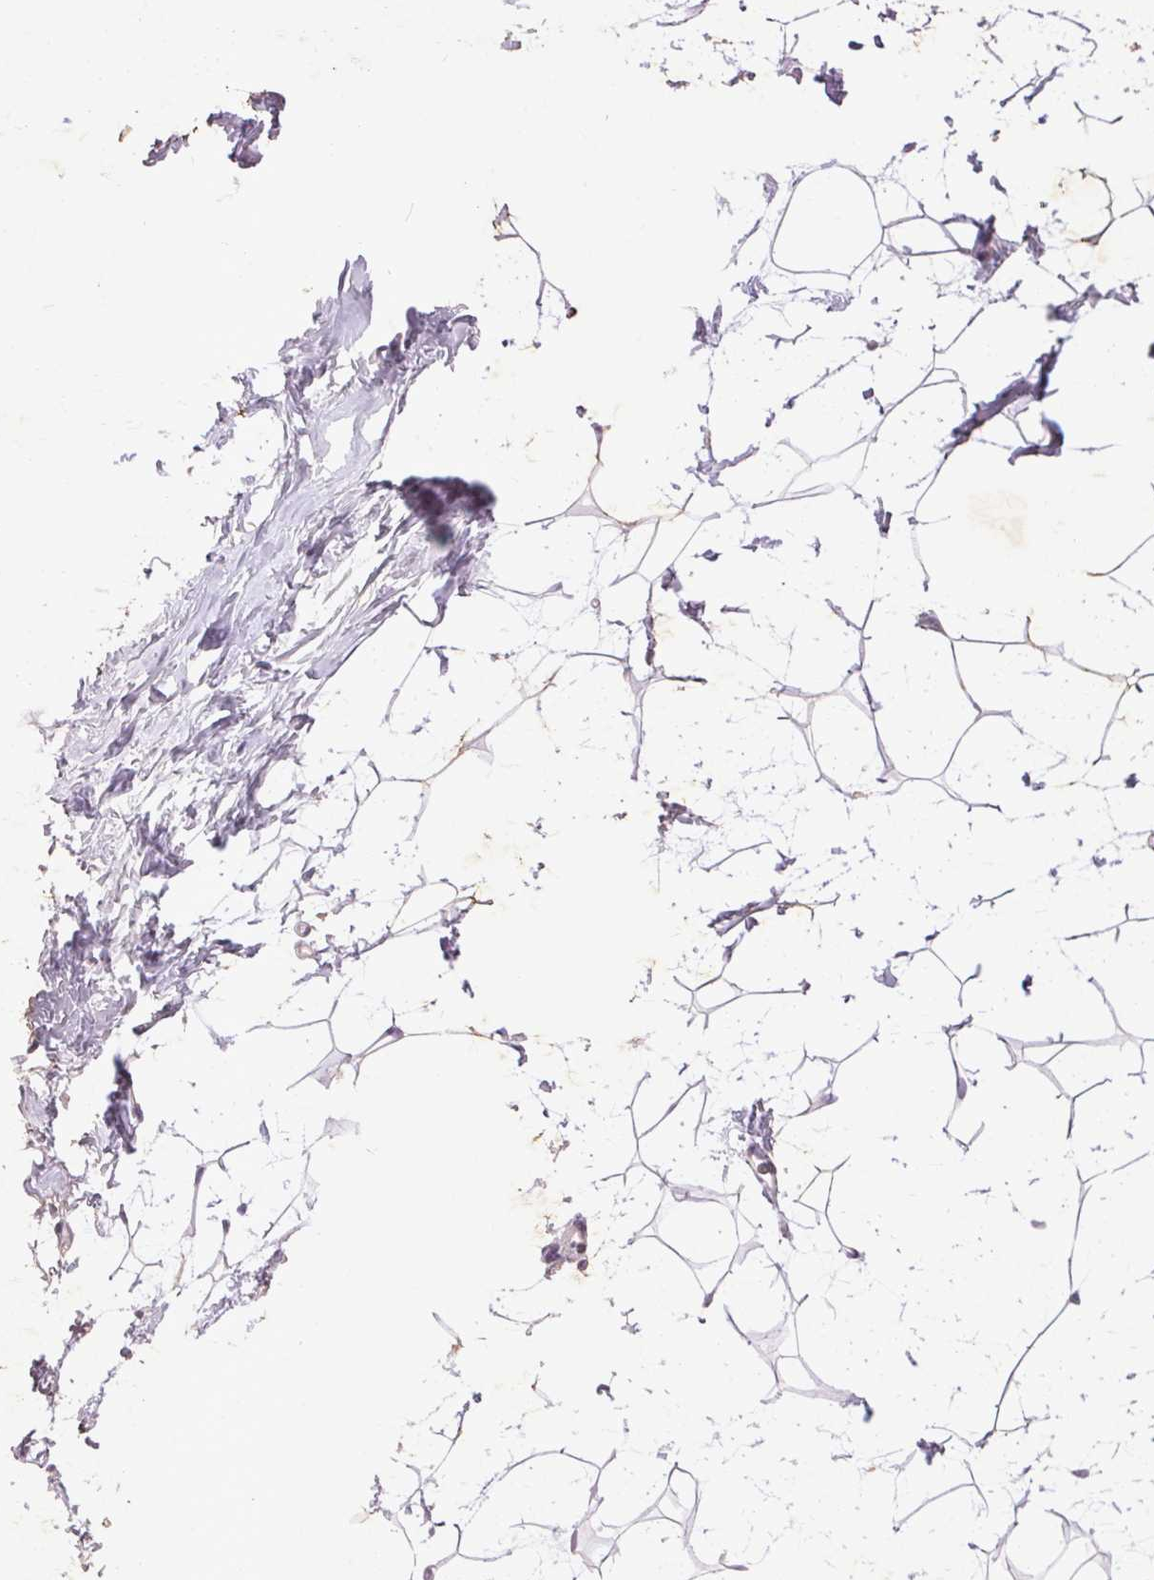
{"staining": {"intensity": "negative", "quantity": "none", "location": "none"}, "tissue": "breast", "cell_type": "Adipocytes", "image_type": "normal", "snomed": [{"axis": "morphology", "description": "Normal tissue, NOS"}, {"axis": "topography", "description": "Breast"}], "caption": "Immunohistochemistry of benign human breast reveals no positivity in adipocytes.", "gene": "FNDC7", "patient": {"sex": "female", "age": 32}}